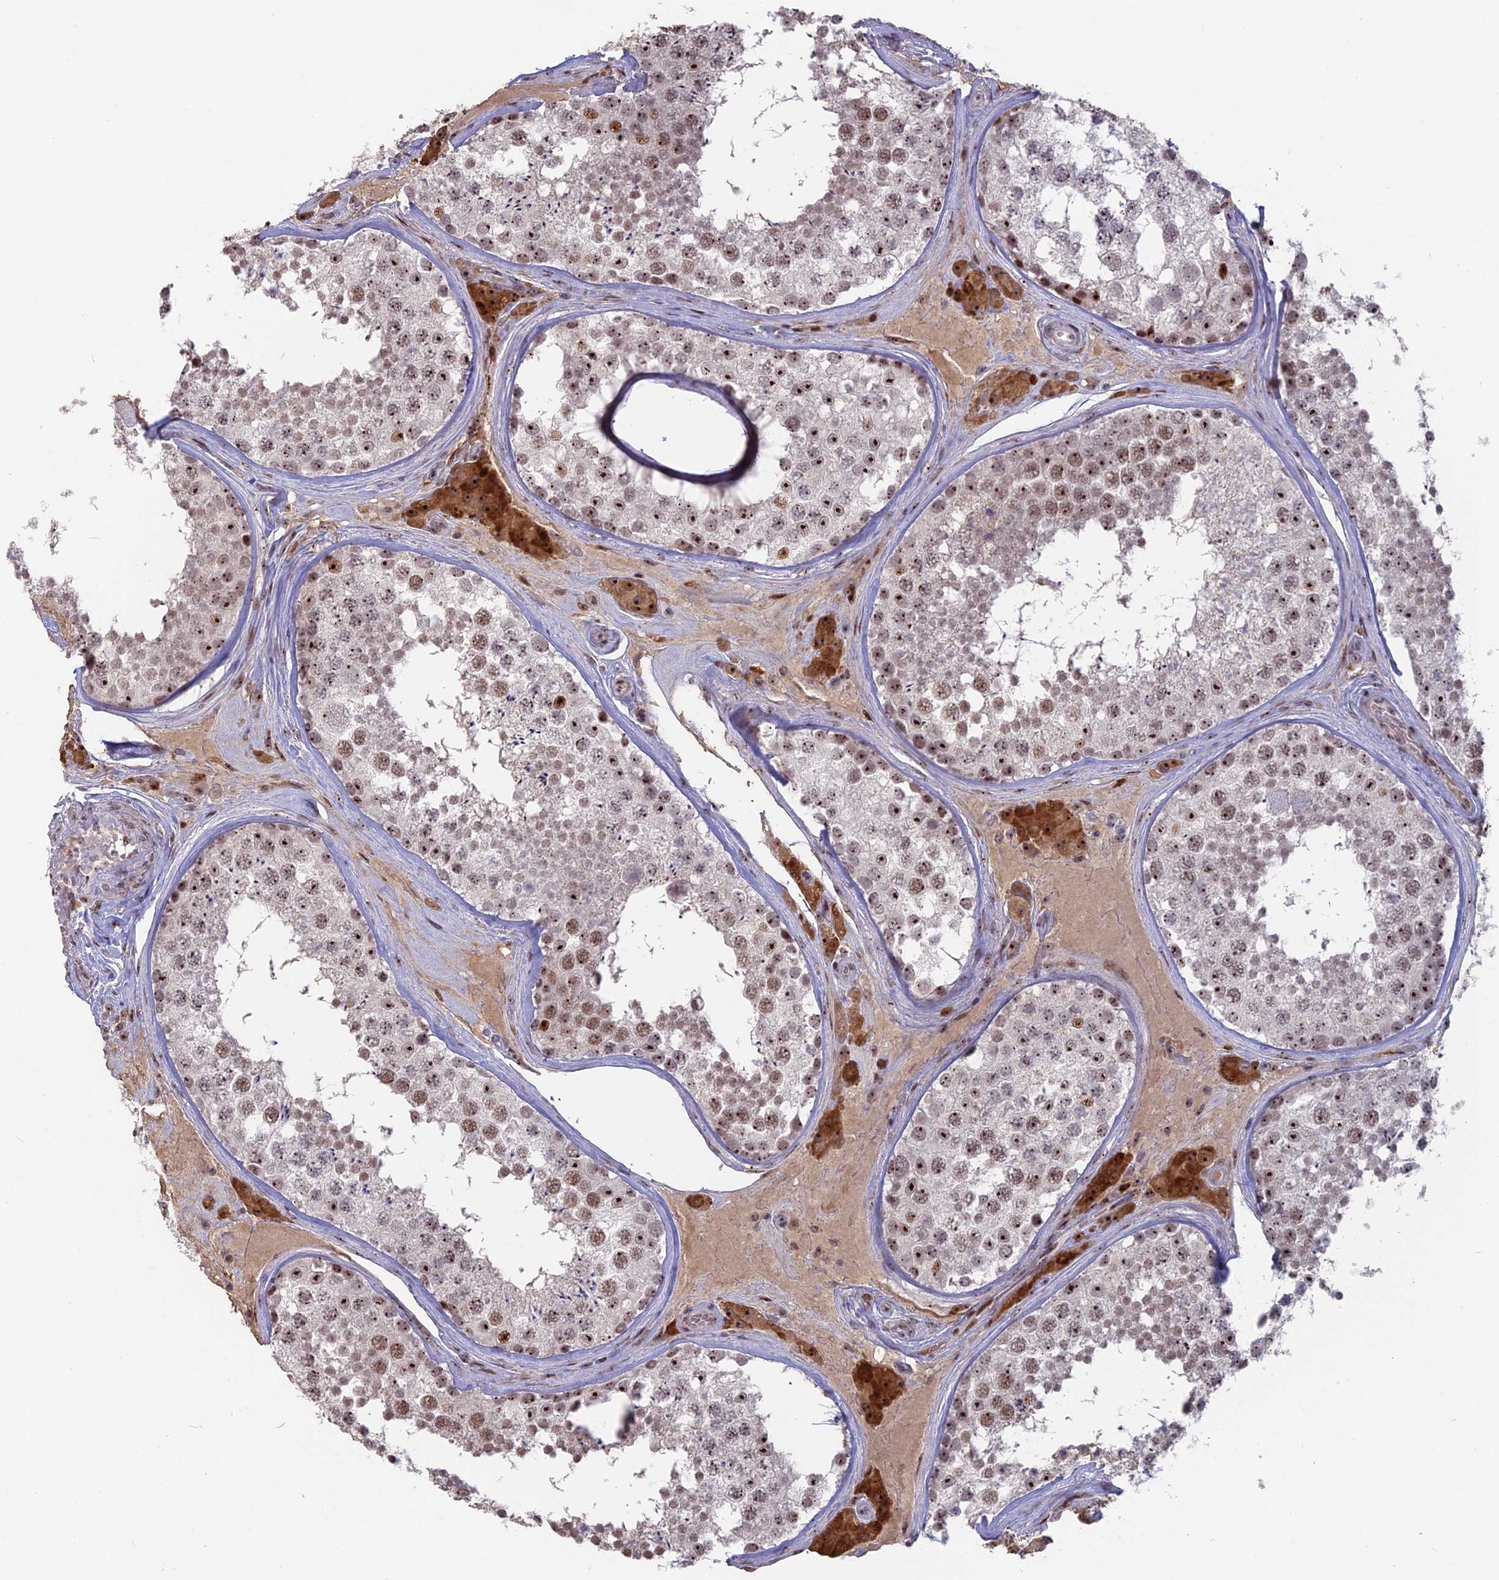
{"staining": {"intensity": "moderate", "quantity": ">75%", "location": "nuclear"}, "tissue": "testis", "cell_type": "Cells in seminiferous ducts", "image_type": "normal", "snomed": [{"axis": "morphology", "description": "Normal tissue, NOS"}, {"axis": "topography", "description": "Testis"}], "caption": "Testis stained with DAB (3,3'-diaminobenzidine) immunohistochemistry demonstrates medium levels of moderate nuclear staining in about >75% of cells in seminiferous ducts. The staining was performed using DAB (3,3'-diaminobenzidine) to visualize the protein expression in brown, while the nuclei were stained in blue with hematoxylin (Magnification: 20x).", "gene": "FAM131A", "patient": {"sex": "male", "age": 46}}